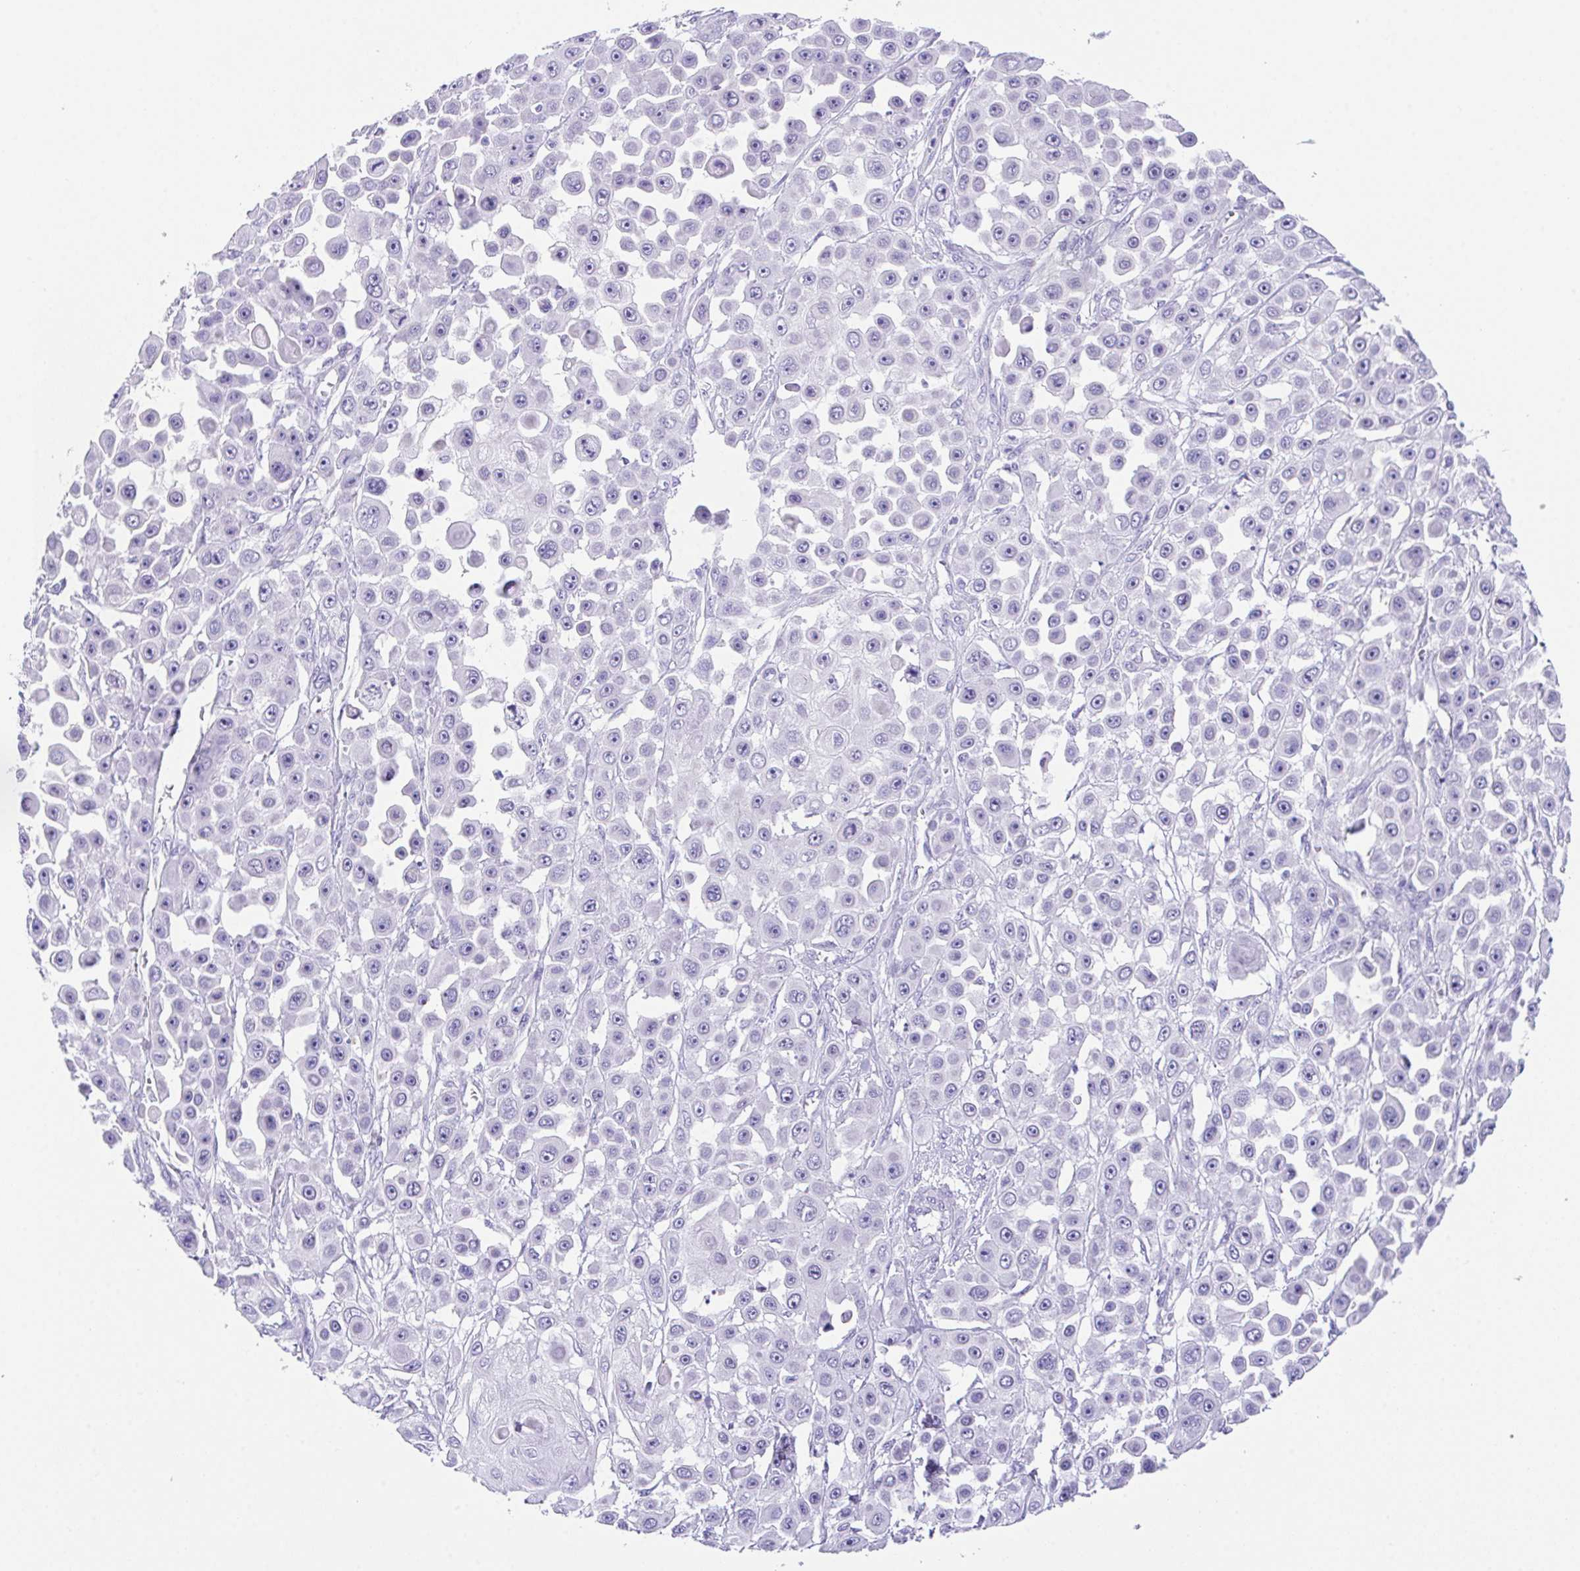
{"staining": {"intensity": "weak", "quantity": "<25%", "location": "nuclear"}, "tissue": "skin cancer", "cell_type": "Tumor cells", "image_type": "cancer", "snomed": [{"axis": "morphology", "description": "Squamous cell carcinoma, NOS"}, {"axis": "topography", "description": "Skin"}], "caption": "Micrograph shows no significant protein expression in tumor cells of skin cancer (squamous cell carcinoma).", "gene": "HACD4", "patient": {"sex": "male", "age": 67}}